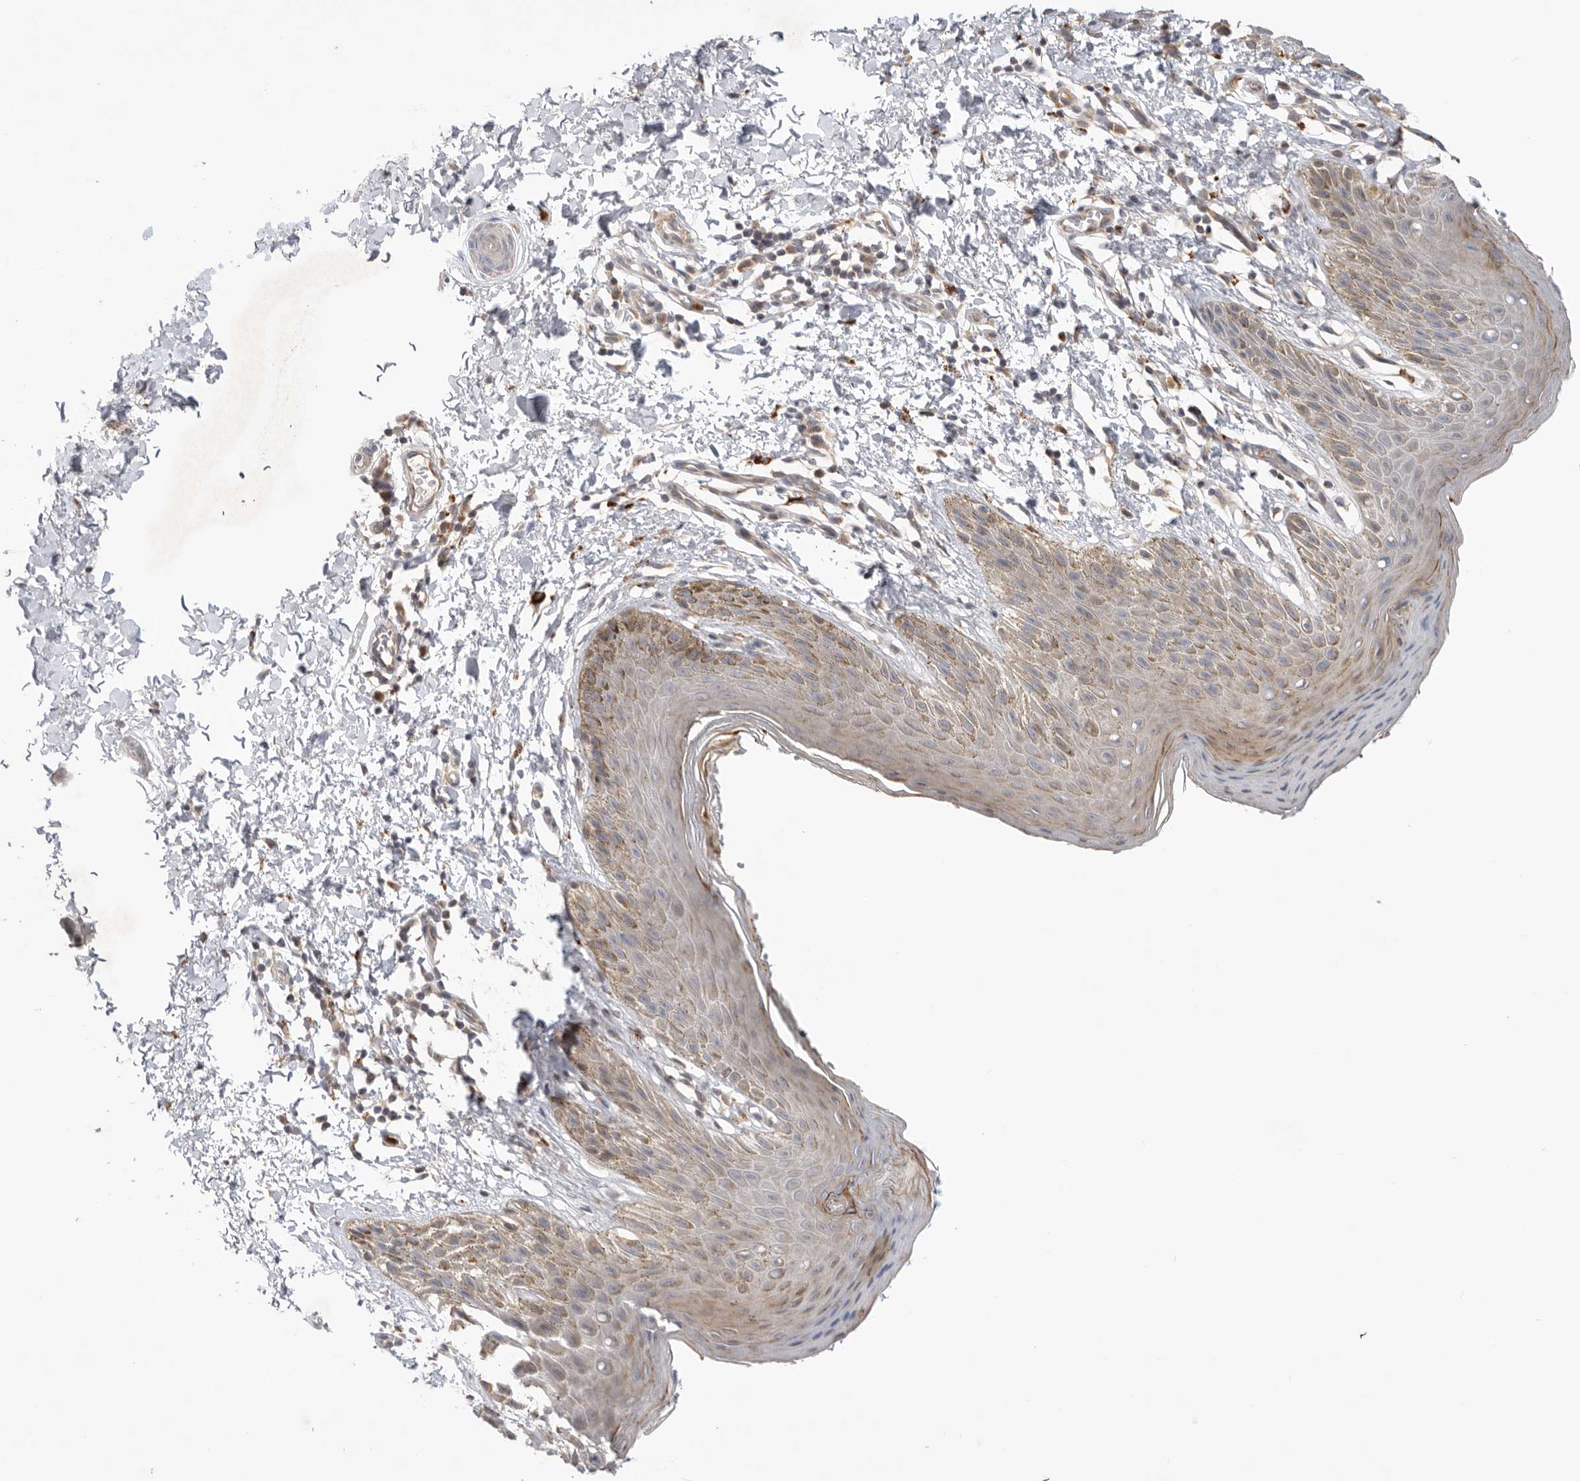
{"staining": {"intensity": "weak", "quantity": "25%-75%", "location": "cytoplasmic/membranous"}, "tissue": "skin", "cell_type": "Epidermal cells", "image_type": "normal", "snomed": [{"axis": "morphology", "description": "Normal tissue, NOS"}, {"axis": "topography", "description": "Anal"}, {"axis": "topography", "description": "Peripheral nerve tissue"}], "caption": "Epidermal cells display low levels of weak cytoplasmic/membranous expression in approximately 25%-75% of cells in normal skin. Immunohistochemistry stains the protein in brown and the nuclei are stained blue.", "gene": "GNE", "patient": {"sex": "male", "age": 44}}